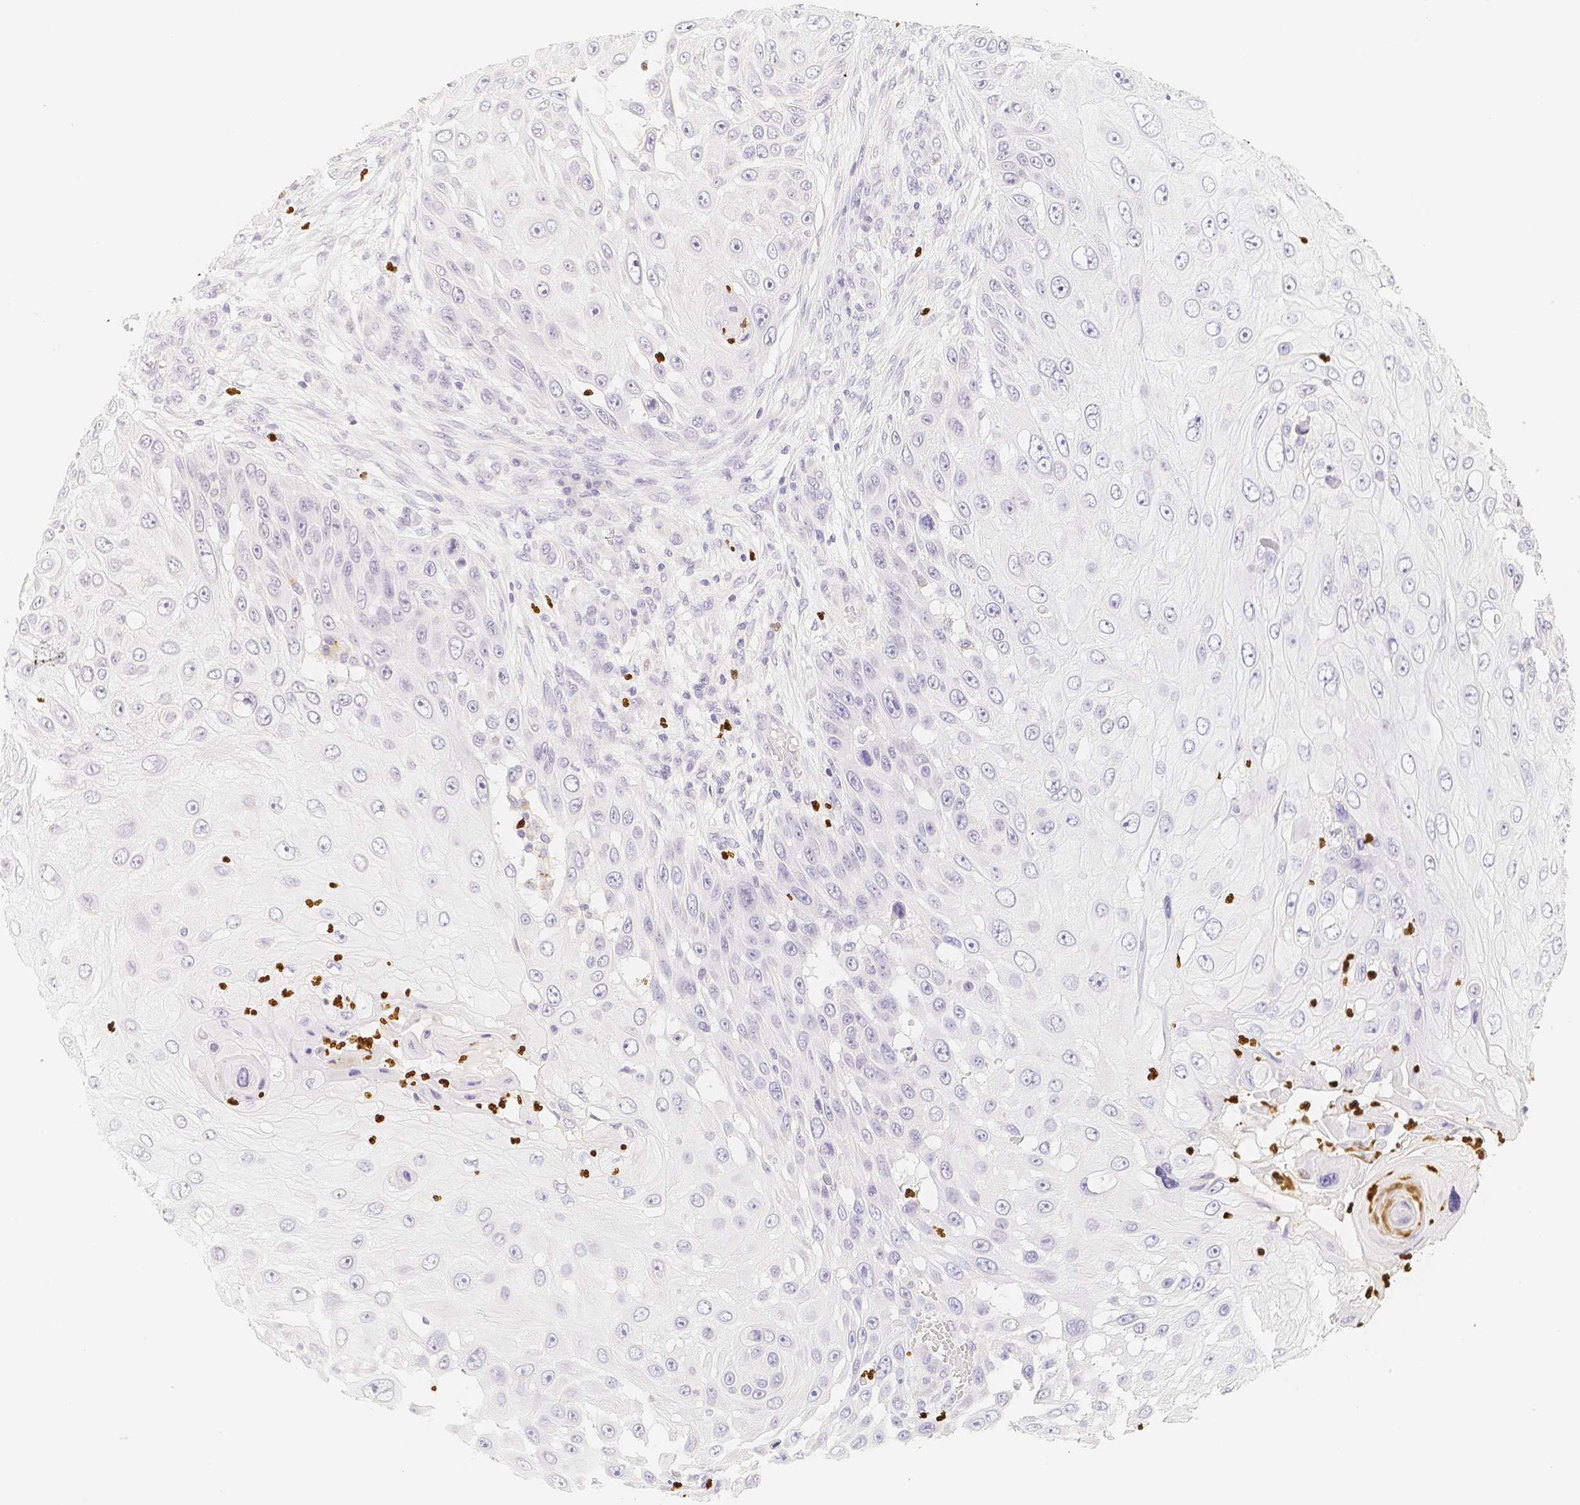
{"staining": {"intensity": "negative", "quantity": "none", "location": "none"}, "tissue": "skin cancer", "cell_type": "Tumor cells", "image_type": "cancer", "snomed": [{"axis": "morphology", "description": "Squamous cell carcinoma, NOS"}, {"axis": "topography", "description": "Skin"}], "caption": "The IHC photomicrograph has no significant expression in tumor cells of skin cancer (squamous cell carcinoma) tissue. The staining was performed using DAB (3,3'-diaminobenzidine) to visualize the protein expression in brown, while the nuclei were stained in blue with hematoxylin (Magnification: 20x).", "gene": "PADI4", "patient": {"sex": "female", "age": 44}}